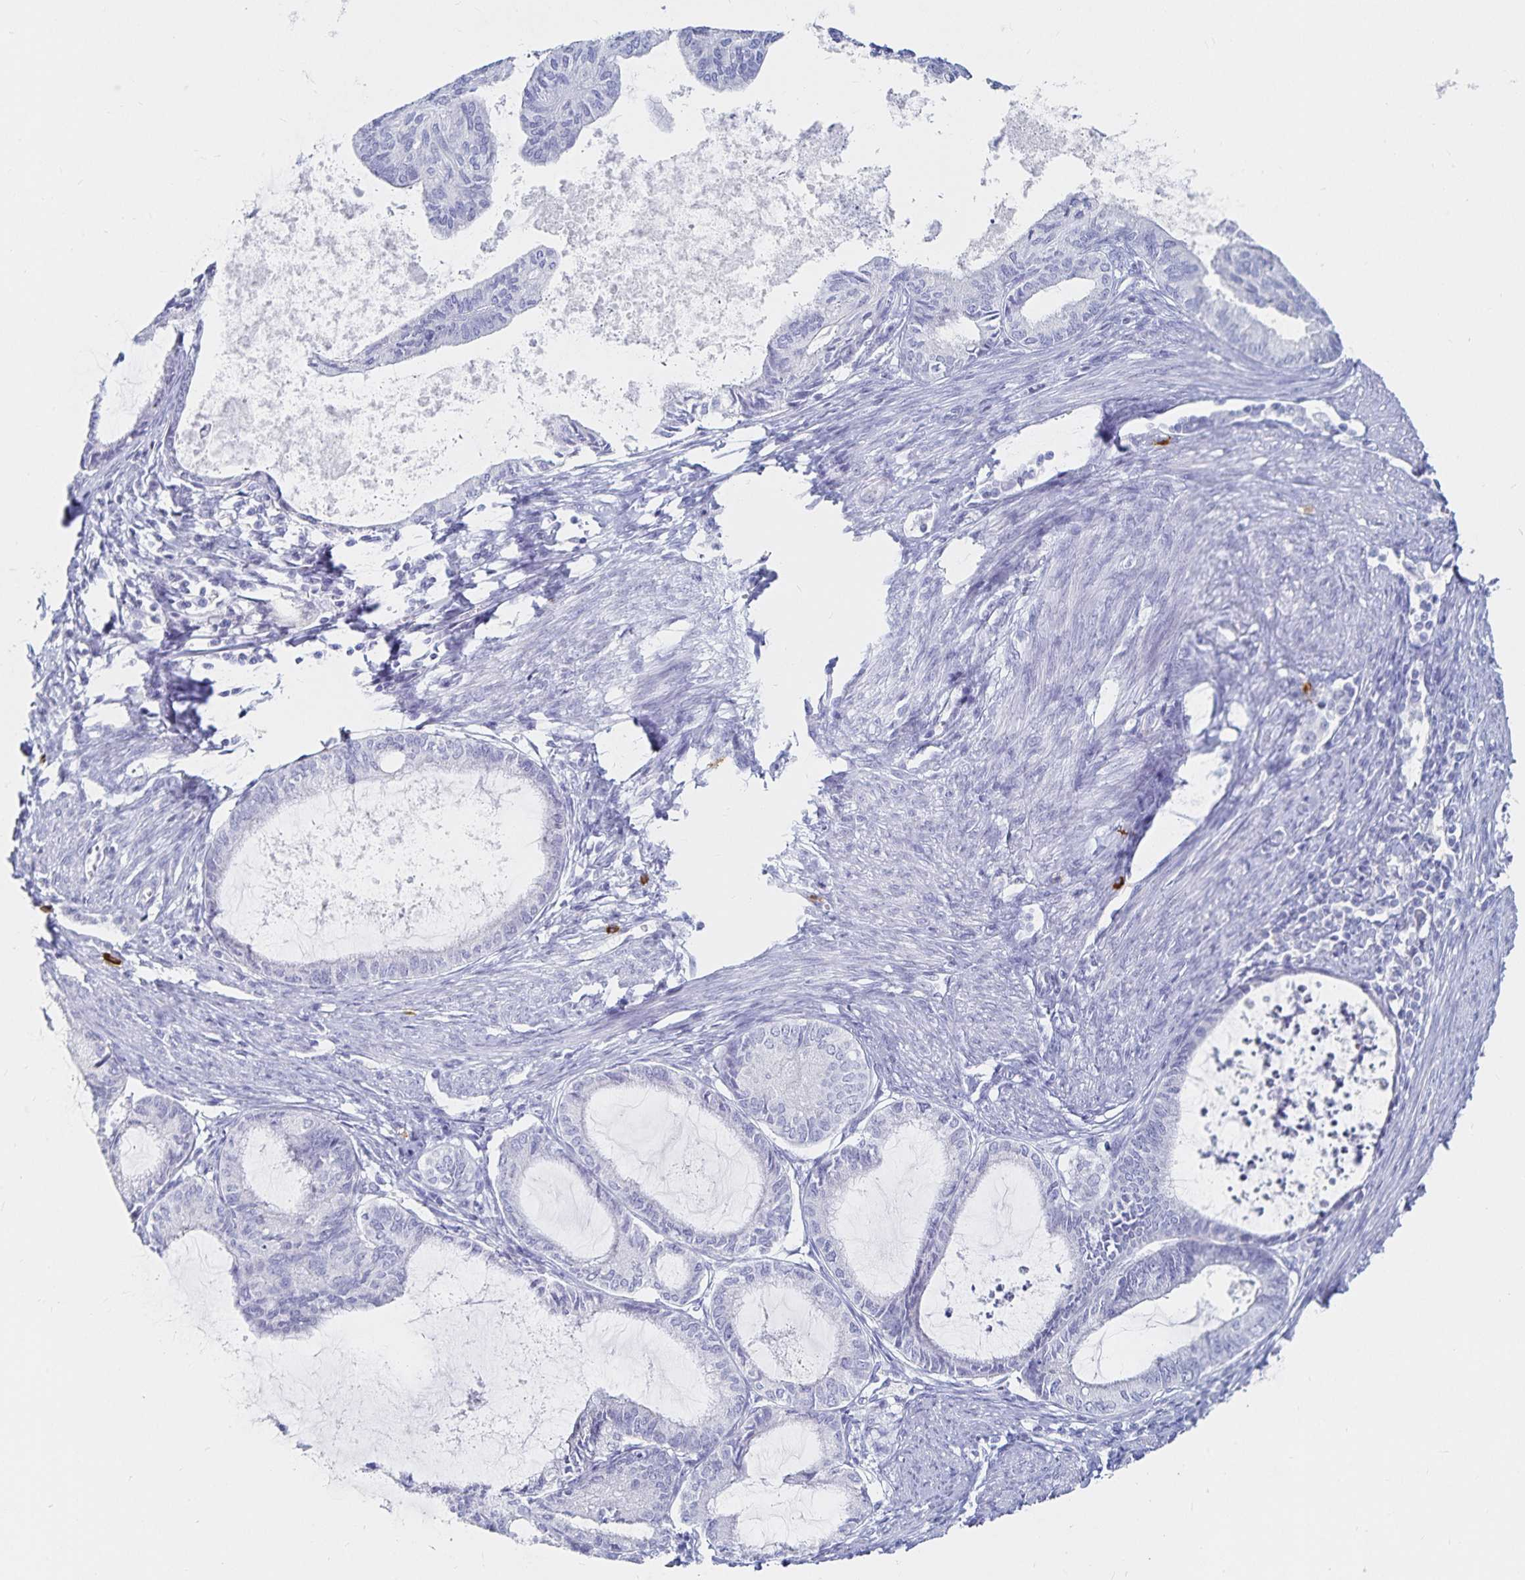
{"staining": {"intensity": "negative", "quantity": "none", "location": "none"}, "tissue": "endometrial cancer", "cell_type": "Tumor cells", "image_type": "cancer", "snomed": [{"axis": "morphology", "description": "Adenocarcinoma, NOS"}, {"axis": "topography", "description": "Endometrium"}], "caption": "The IHC histopathology image has no significant expression in tumor cells of endometrial cancer tissue.", "gene": "TNIP1", "patient": {"sex": "female", "age": 86}}